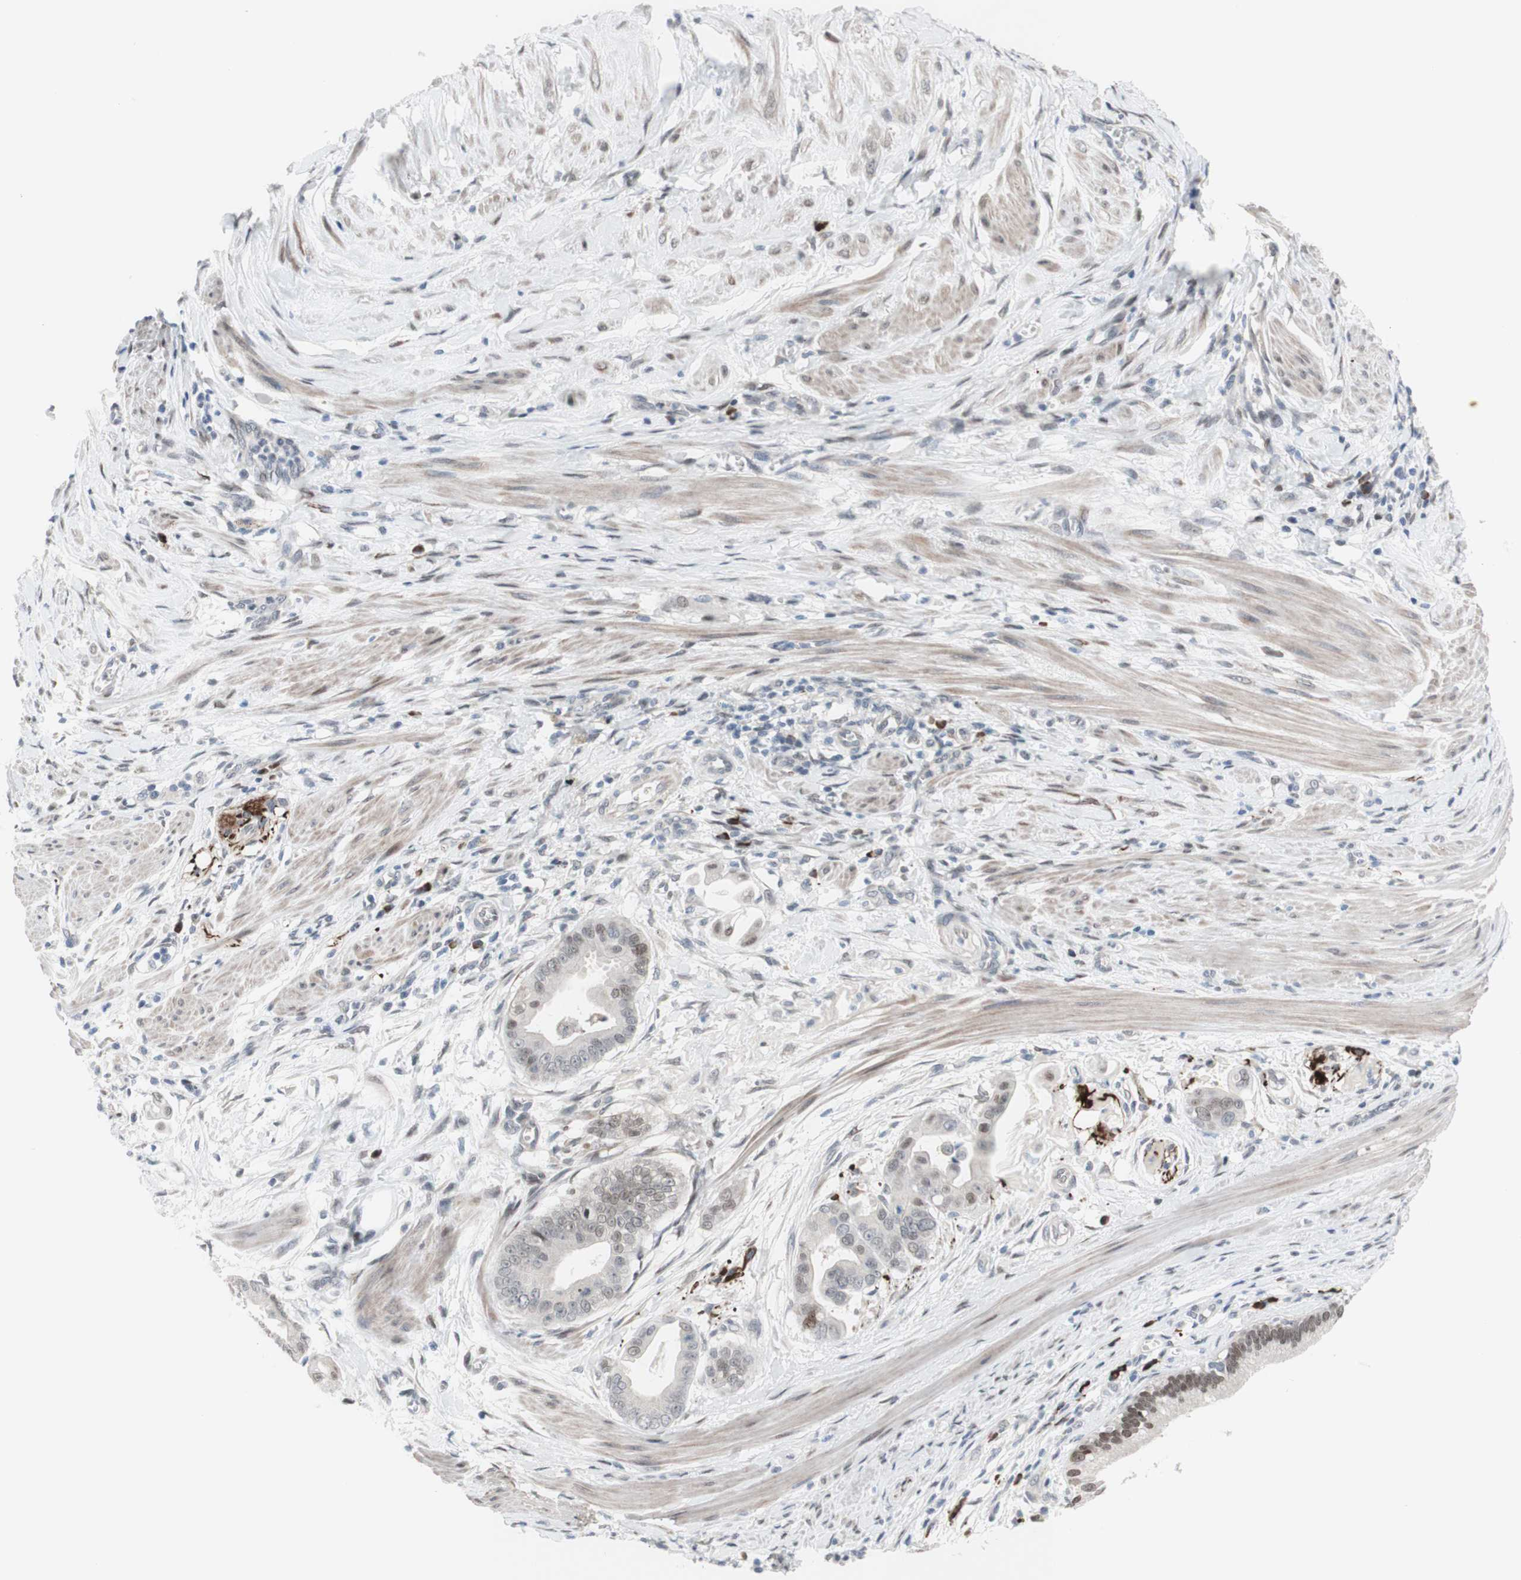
{"staining": {"intensity": "weak", "quantity": "<25%", "location": "nuclear"}, "tissue": "pancreatic cancer", "cell_type": "Tumor cells", "image_type": "cancer", "snomed": [{"axis": "morphology", "description": "Adenocarcinoma, NOS"}, {"axis": "topography", "description": "Pancreas"}], "caption": "The histopathology image demonstrates no staining of tumor cells in adenocarcinoma (pancreatic).", "gene": "PHTF2", "patient": {"sex": "female", "age": 75}}